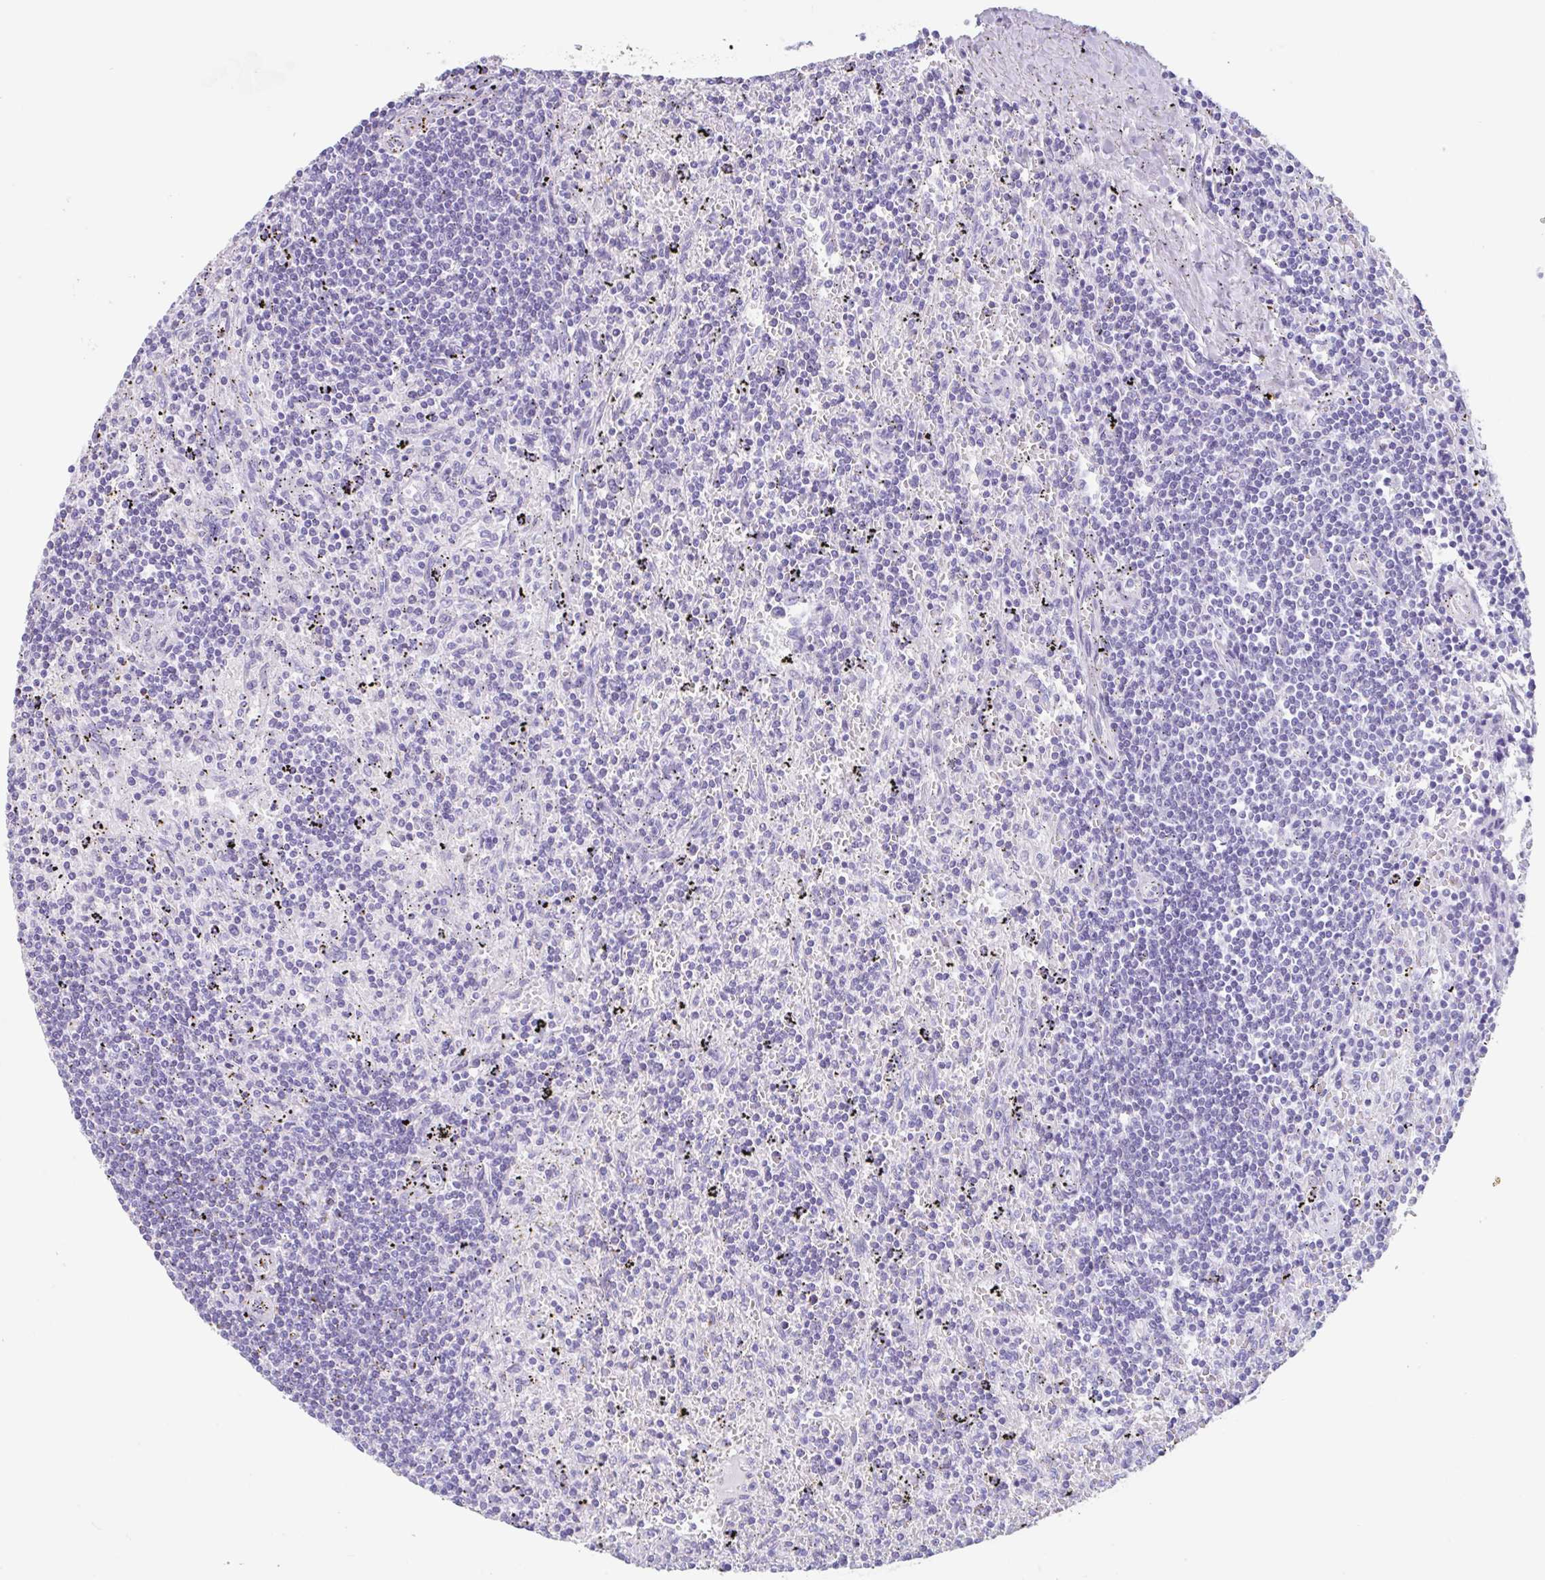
{"staining": {"intensity": "negative", "quantity": "none", "location": "none"}, "tissue": "lymphoma", "cell_type": "Tumor cells", "image_type": "cancer", "snomed": [{"axis": "morphology", "description": "Malignant lymphoma, non-Hodgkin's type, Low grade"}, {"axis": "topography", "description": "Spleen"}], "caption": "Tumor cells are negative for protein expression in human low-grade malignant lymphoma, non-Hodgkin's type.", "gene": "TAS2R41", "patient": {"sex": "male", "age": 76}}